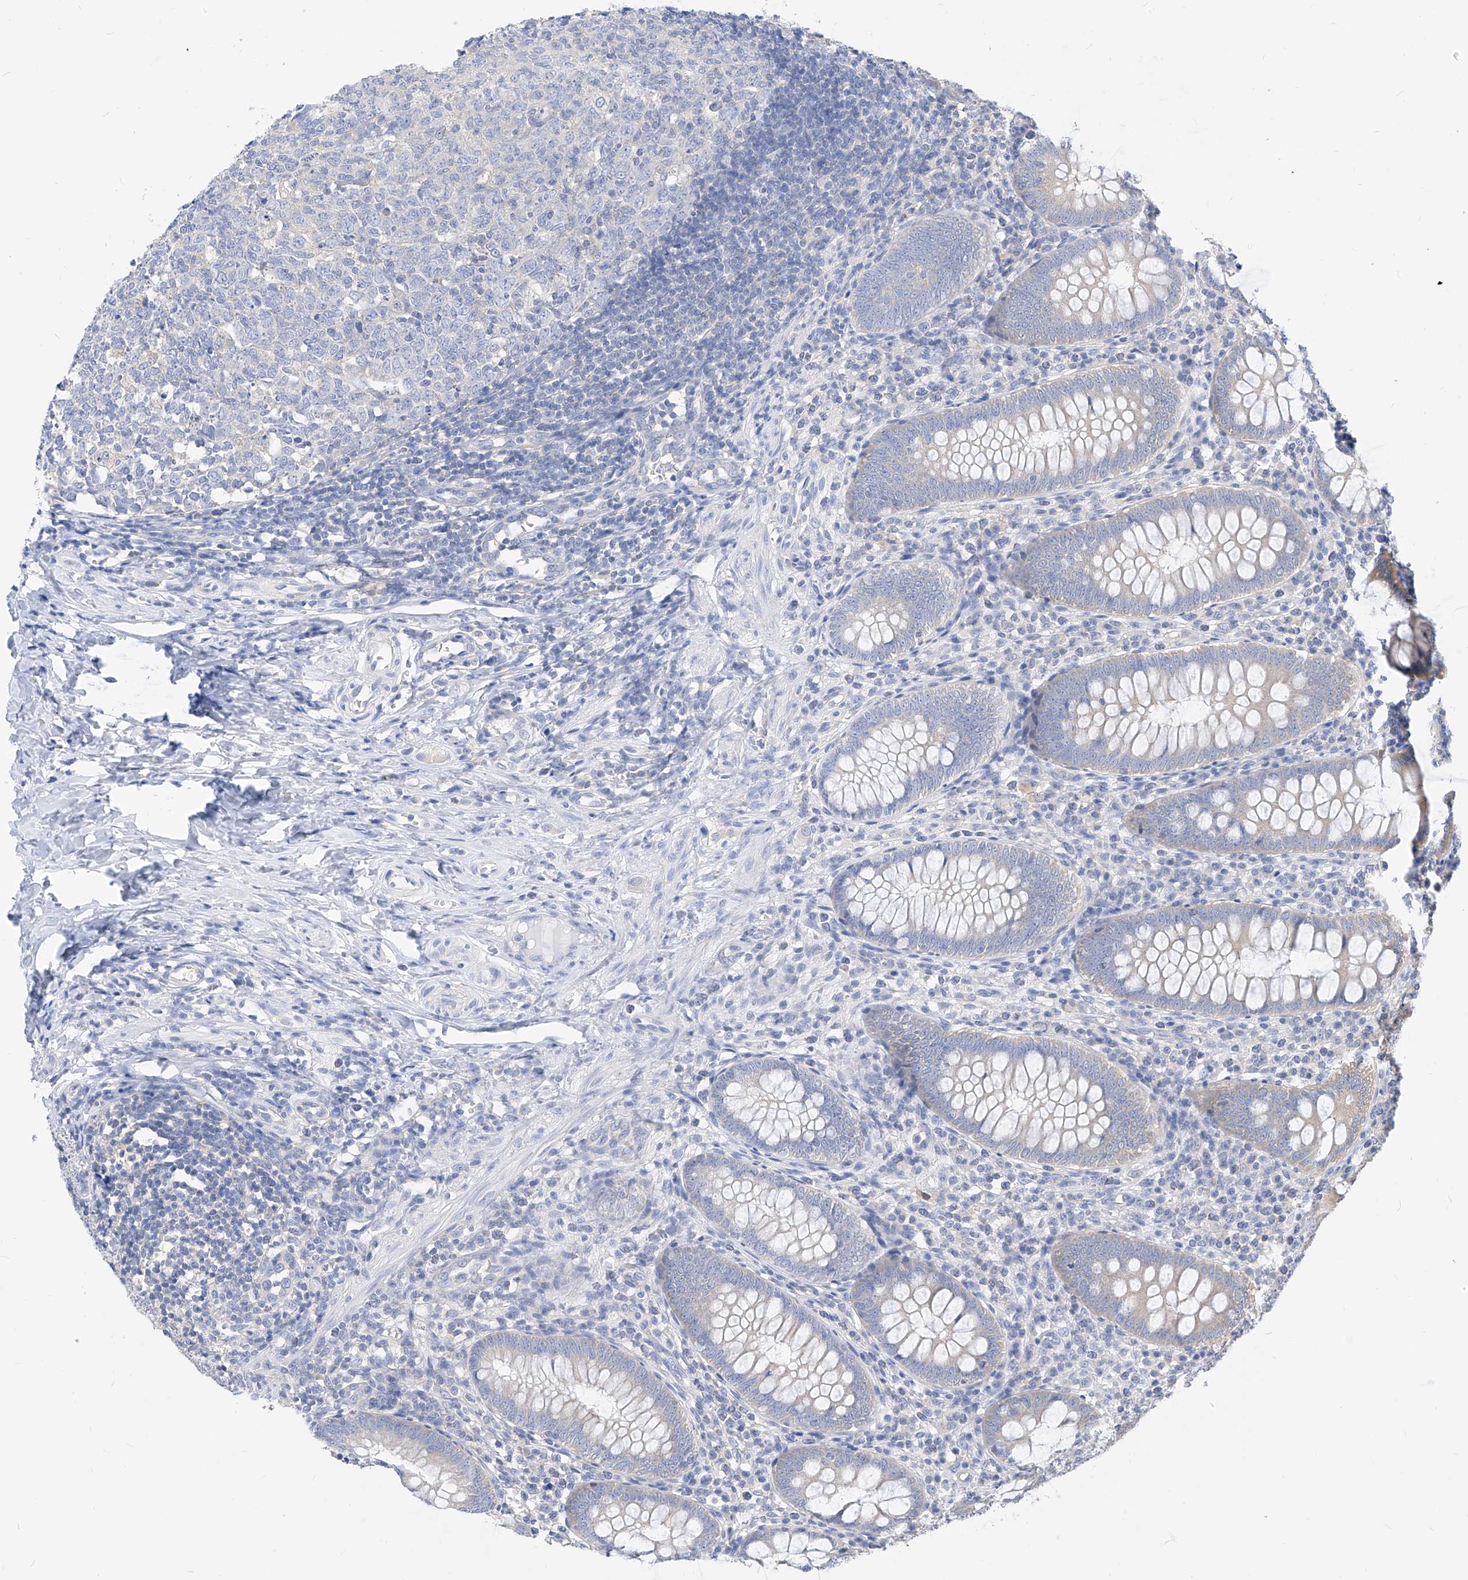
{"staining": {"intensity": "negative", "quantity": "none", "location": "none"}, "tissue": "appendix", "cell_type": "Glandular cells", "image_type": "normal", "snomed": [{"axis": "morphology", "description": "Normal tissue, NOS"}, {"axis": "topography", "description": "Appendix"}], "caption": "Immunohistochemistry (IHC) histopathology image of benign appendix: human appendix stained with DAB (3,3'-diaminobenzidine) displays no significant protein staining in glandular cells. (Immunohistochemistry, brightfield microscopy, high magnification).", "gene": "ZZEF1", "patient": {"sex": "male", "age": 14}}